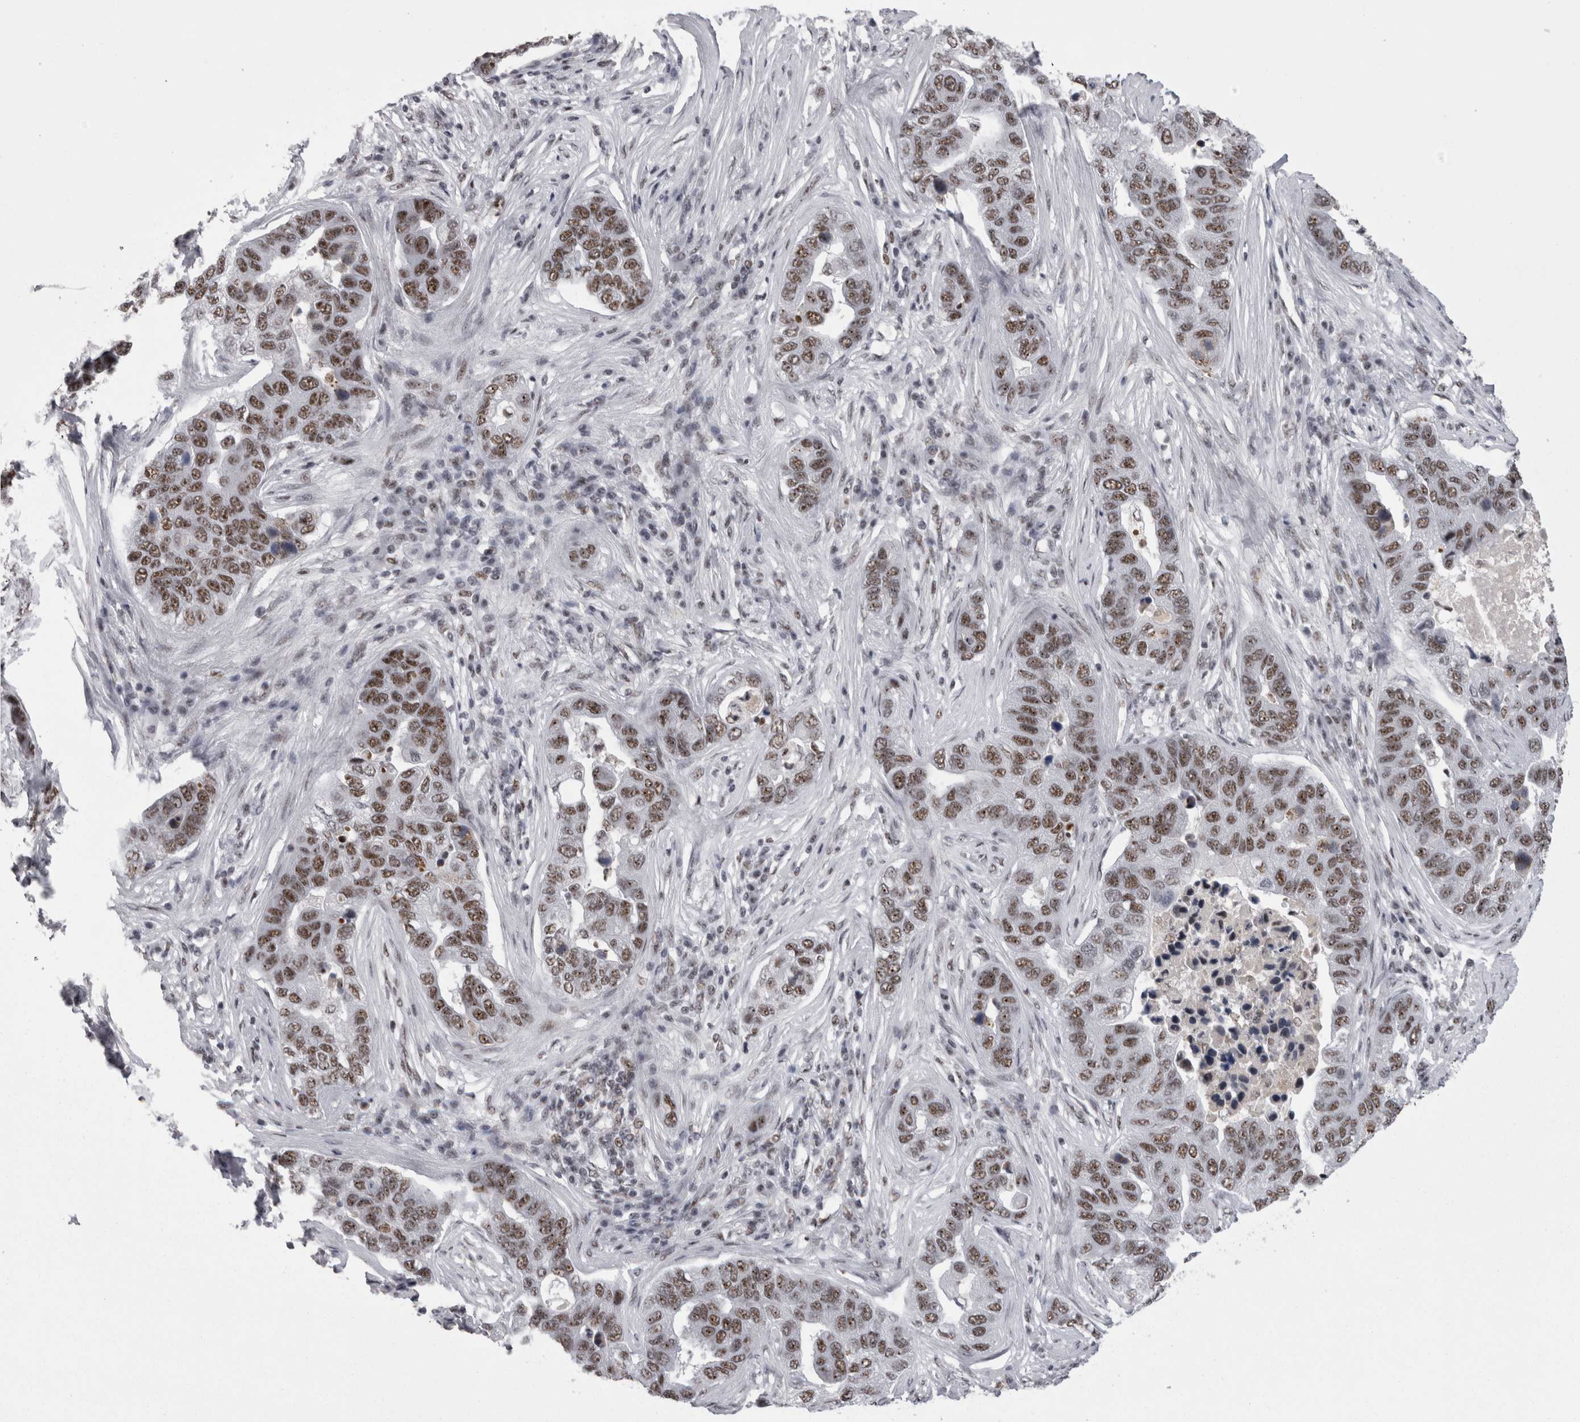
{"staining": {"intensity": "weak", "quantity": ">75%", "location": "nuclear"}, "tissue": "pancreatic cancer", "cell_type": "Tumor cells", "image_type": "cancer", "snomed": [{"axis": "morphology", "description": "Adenocarcinoma, NOS"}, {"axis": "topography", "description": "Pancreas"}], "caption": "About >75% of tumor cells in pancreatic adenocarcinoma demonstrate weak nuclear protein expression as visualized by brown immunohistochemical staining.", "gene": "SNRNP40", "patient": {"sex": "female", "age": 61}}